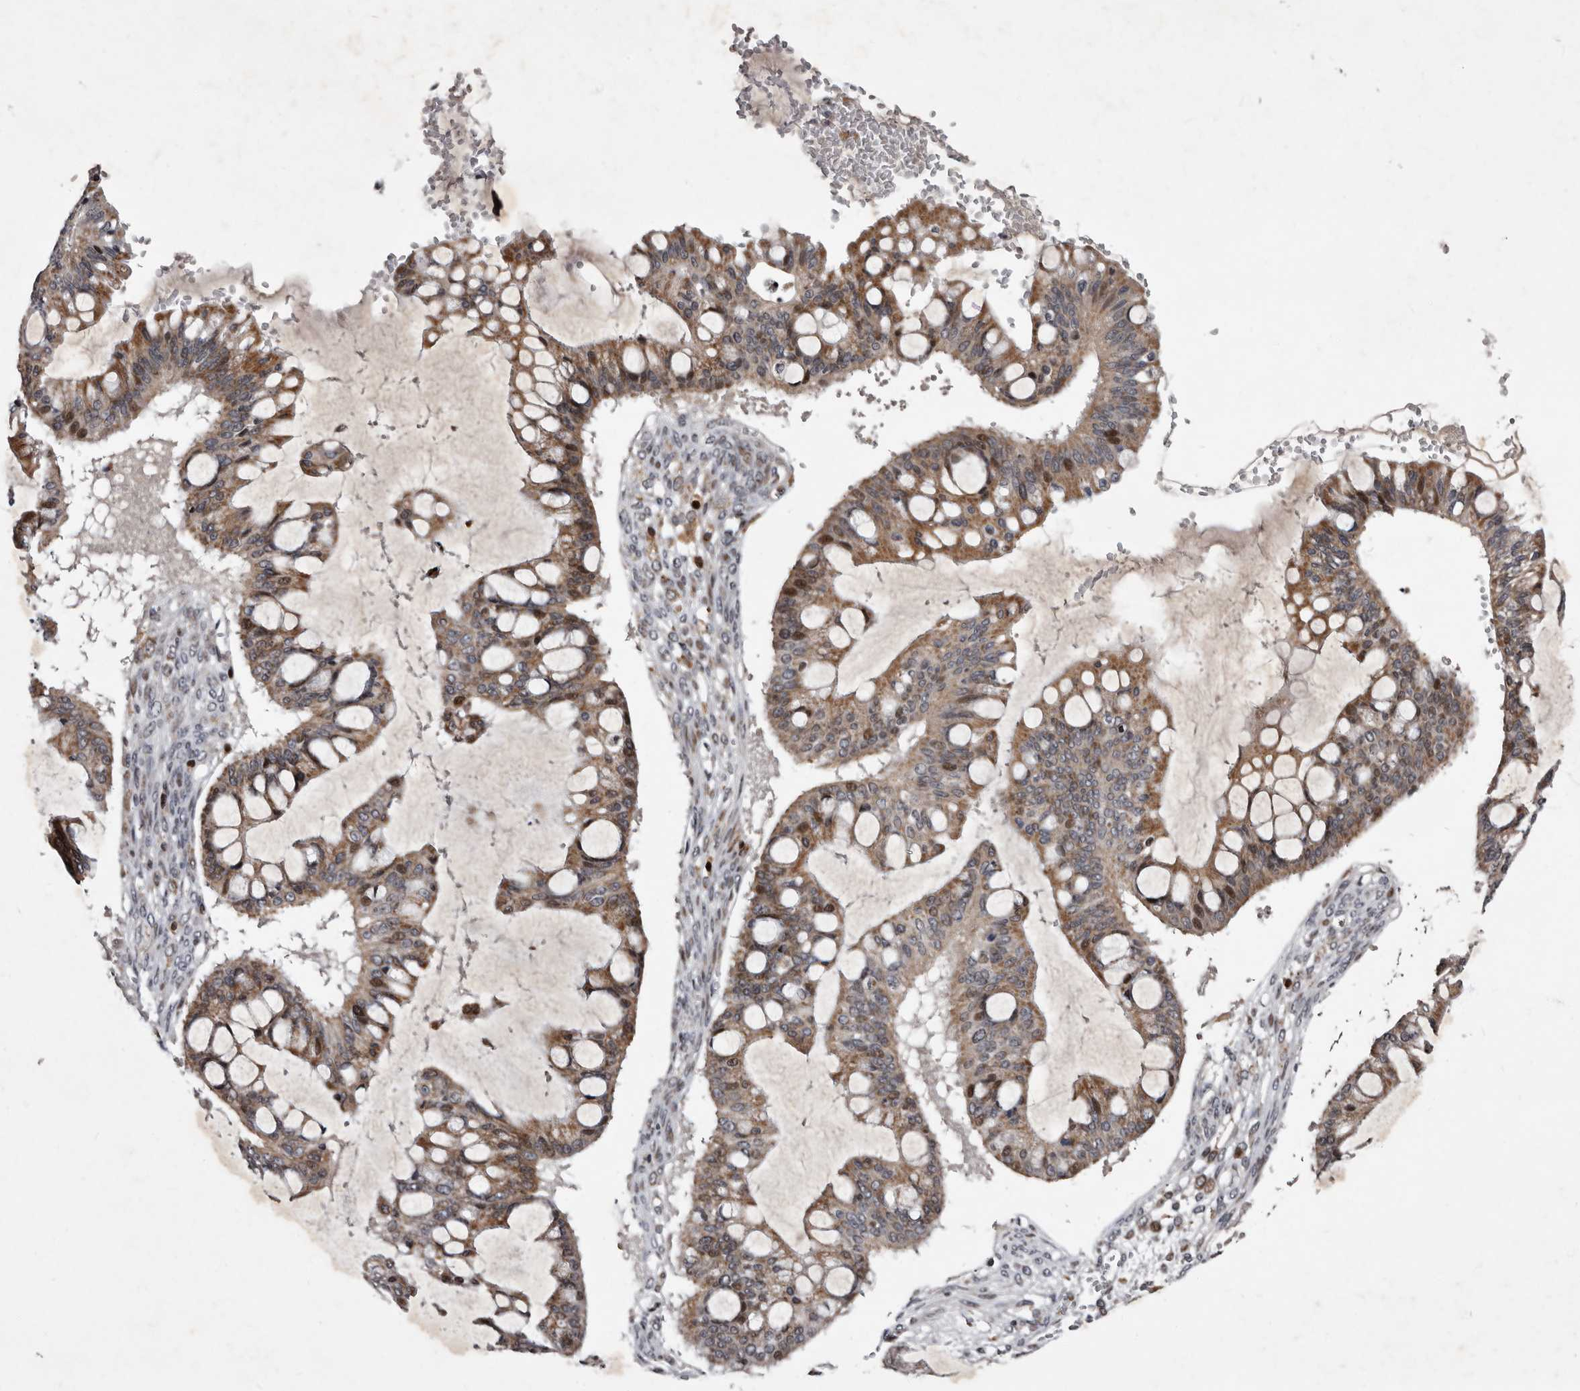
{"staining": {"intensity": "moderate", "quantity": ">75%", "location": "cytoplasmic/membranous,nuclear"}, "tissue": "ovarian cancer", "cell_type": "Tumor cells", "image_type": "cancer", "snomed": [{"axis": "morphology", "description": "Cystadenocarcinoma, mucinous, NOS"}, {"axis": "topography", "description": "Ovary"}], "caption": "This histopathology image shows immunohistochemistry (IHC) staining of human ovarian cancer (mucinous cystadenocarcinoma), with medium moderate cytoplasmic/membranous and nuclear staining in approximately >75% of tumor cells.", "gene": "TNKS", "patient": {"sex": "female", "age": 73}}